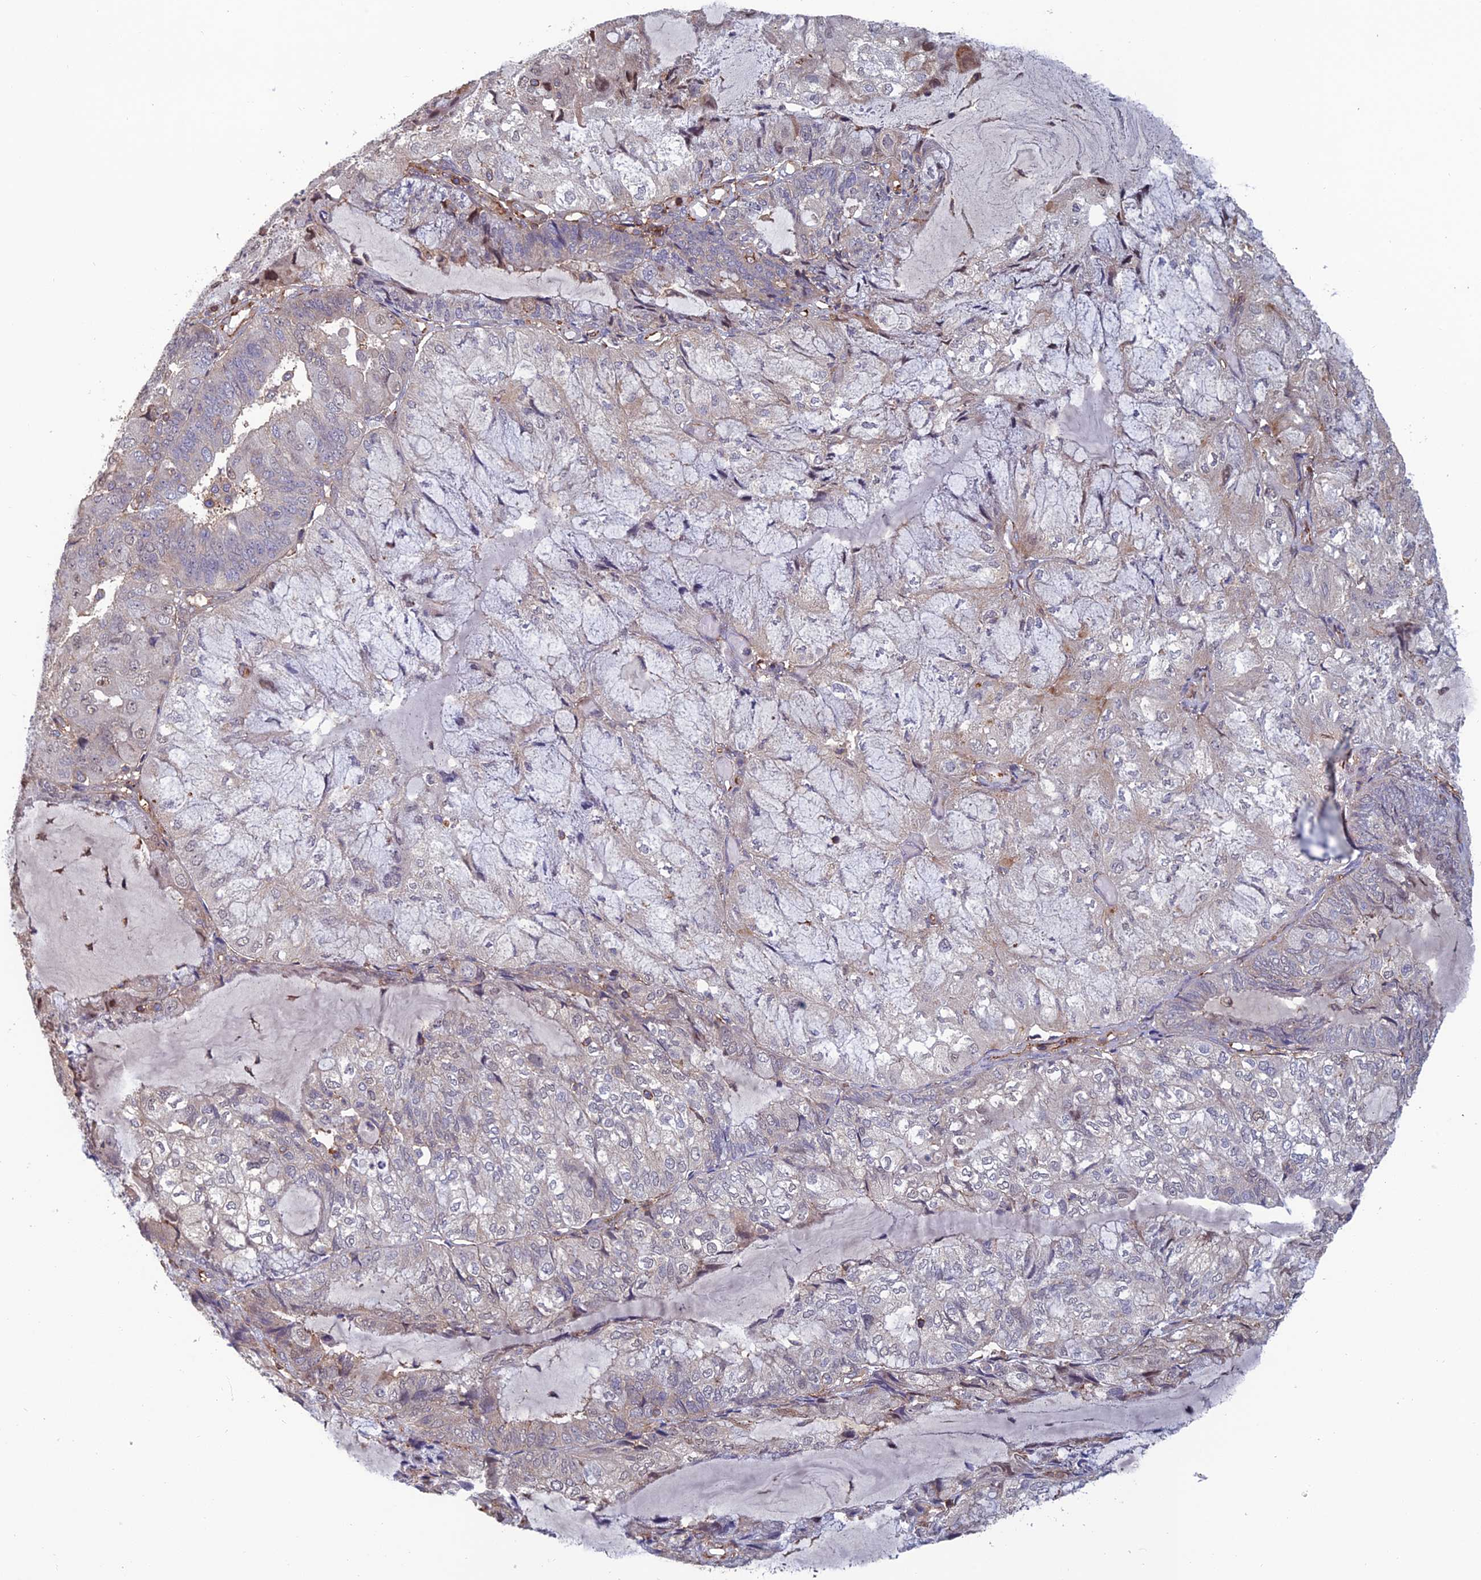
{"staining": {"intensity": "negative", "quantity": "none", "location": "none"}, "tissue": "endometrial cancer", "cell_type": "Tumor cells", "image_type": "cancer", "snomed": [{"axis": "morphology", "description": "Adenocarcinoma, NOS"}, {"axis": "topography", "description": "Endometrium"}], "caption": "Immunohistochemical staining of endometrial adenocarcinoma demonstrates no significant staining in tumor cells.", "gene": "C15orf62", "patient": {"sex": "female", "age": 81}}